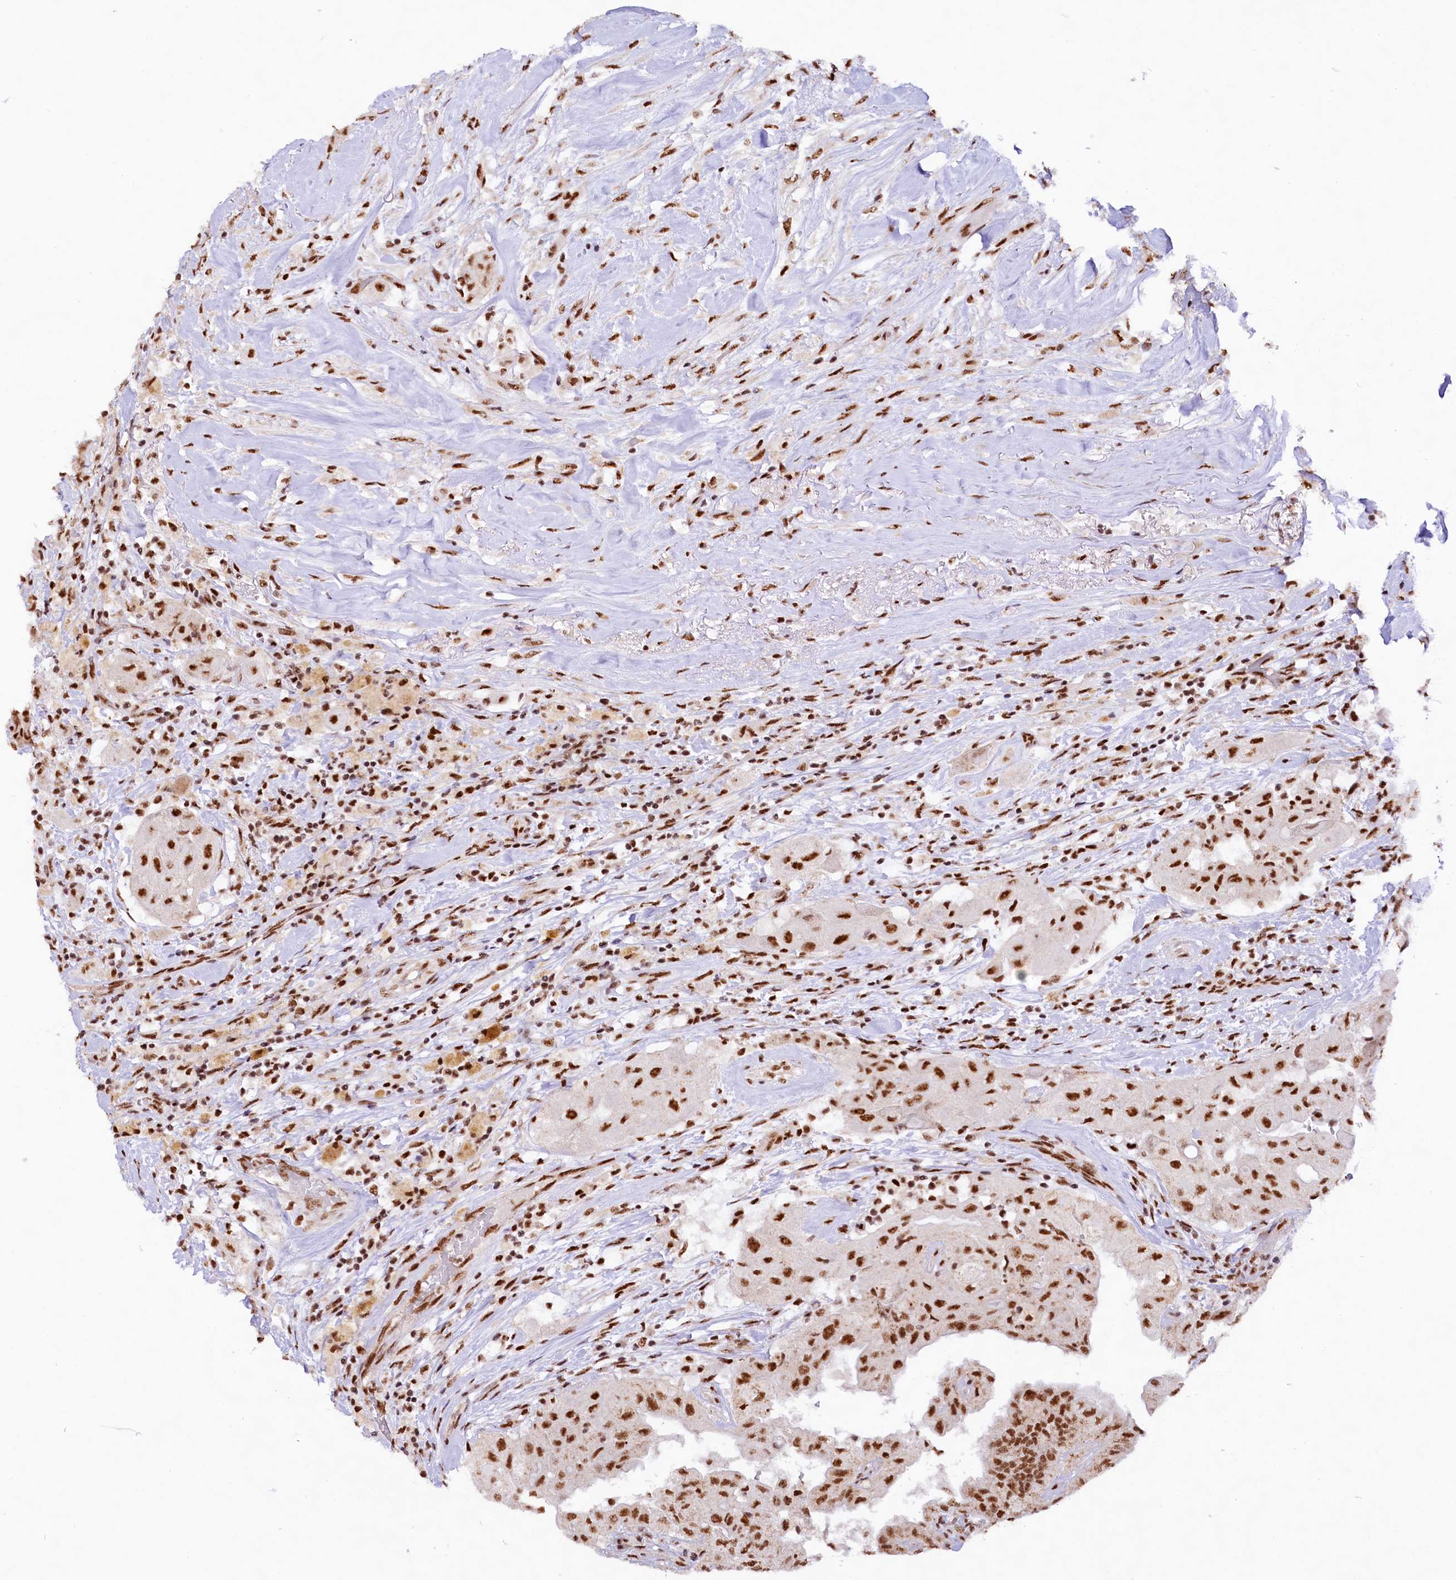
{"staining": {"intensity": "strong", "quantity": ">75%", "location": "nuclear"}, "tissue": "thyroid cancer", "cell_type": "Tumor cells", "image_type": "cancer", "snomed": [{"axis": "morphology", "description": "Papillary adenocarcinoma, NOS"}, {"axis": "topography", "description": "Thyroid gland"}], "caption": "The immunohistochemical stain highlights strong nuclear staining in tumor cells of thyroid cancer tissue.", "gene": "HIRA", "patient": {"sex": "female", "age": 59}}